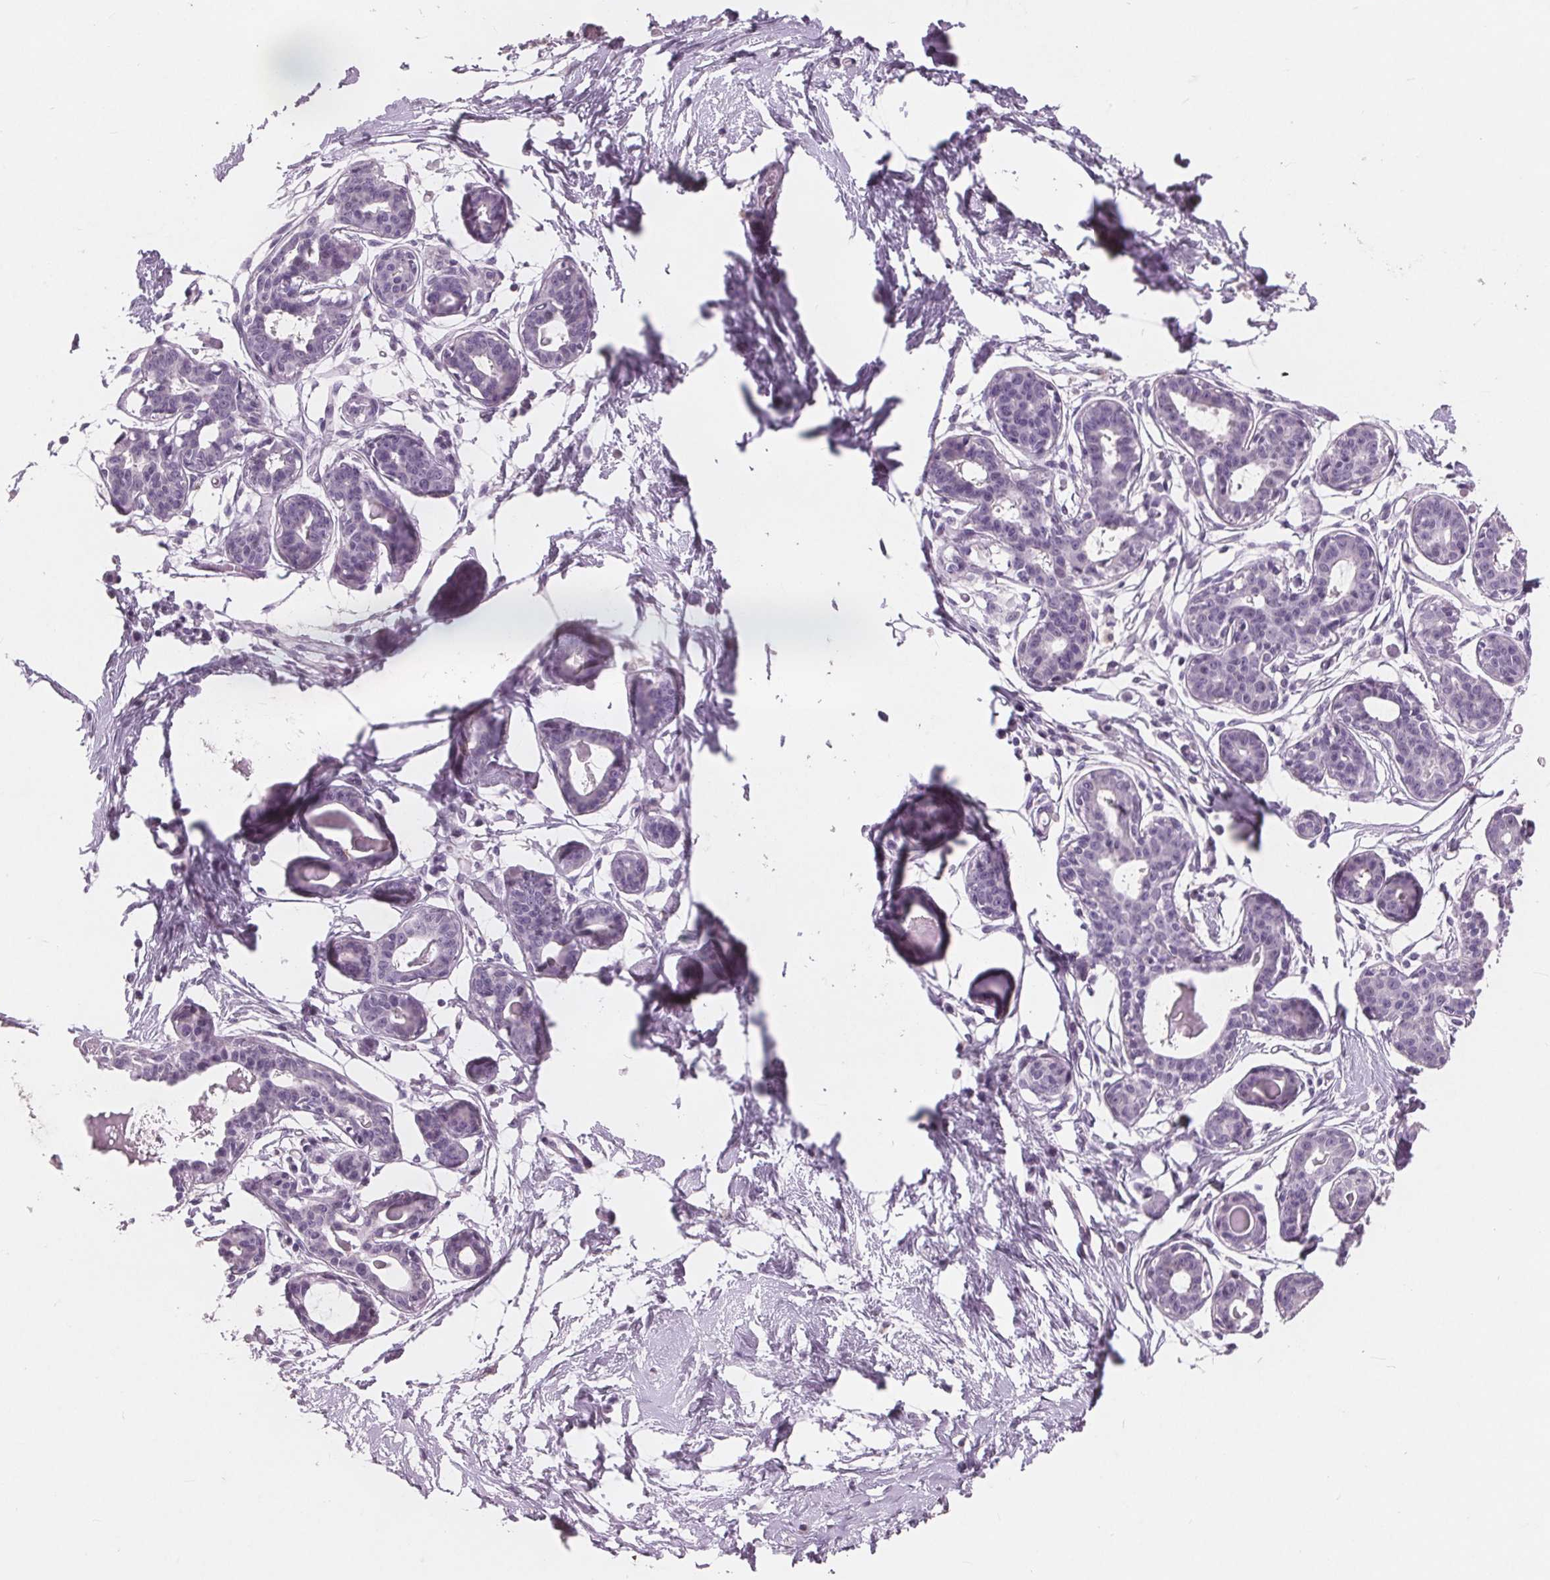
{"staining": {"intensity": "negative", "quantity": "none", "location": "none"}, "tissue": "breast", "cell_type": "Adipocytes", "image_type": "normal", "snomed": [{"axis": "morphology", "description": "Normal tissue, NOS"}, {"axis": "topography", "description": "Breast"}], "caption": "The immunohistochemistry (IHC) micrograph has no significant expression in adipocytes of breast. The staining is performed using DAB (3,3'-diaminobenzidine) brown chromogen with nuclei counter-stained in using hematoxylin.", "gene": "PTPN14", "patient": {"sex": "female", "age": 45}}